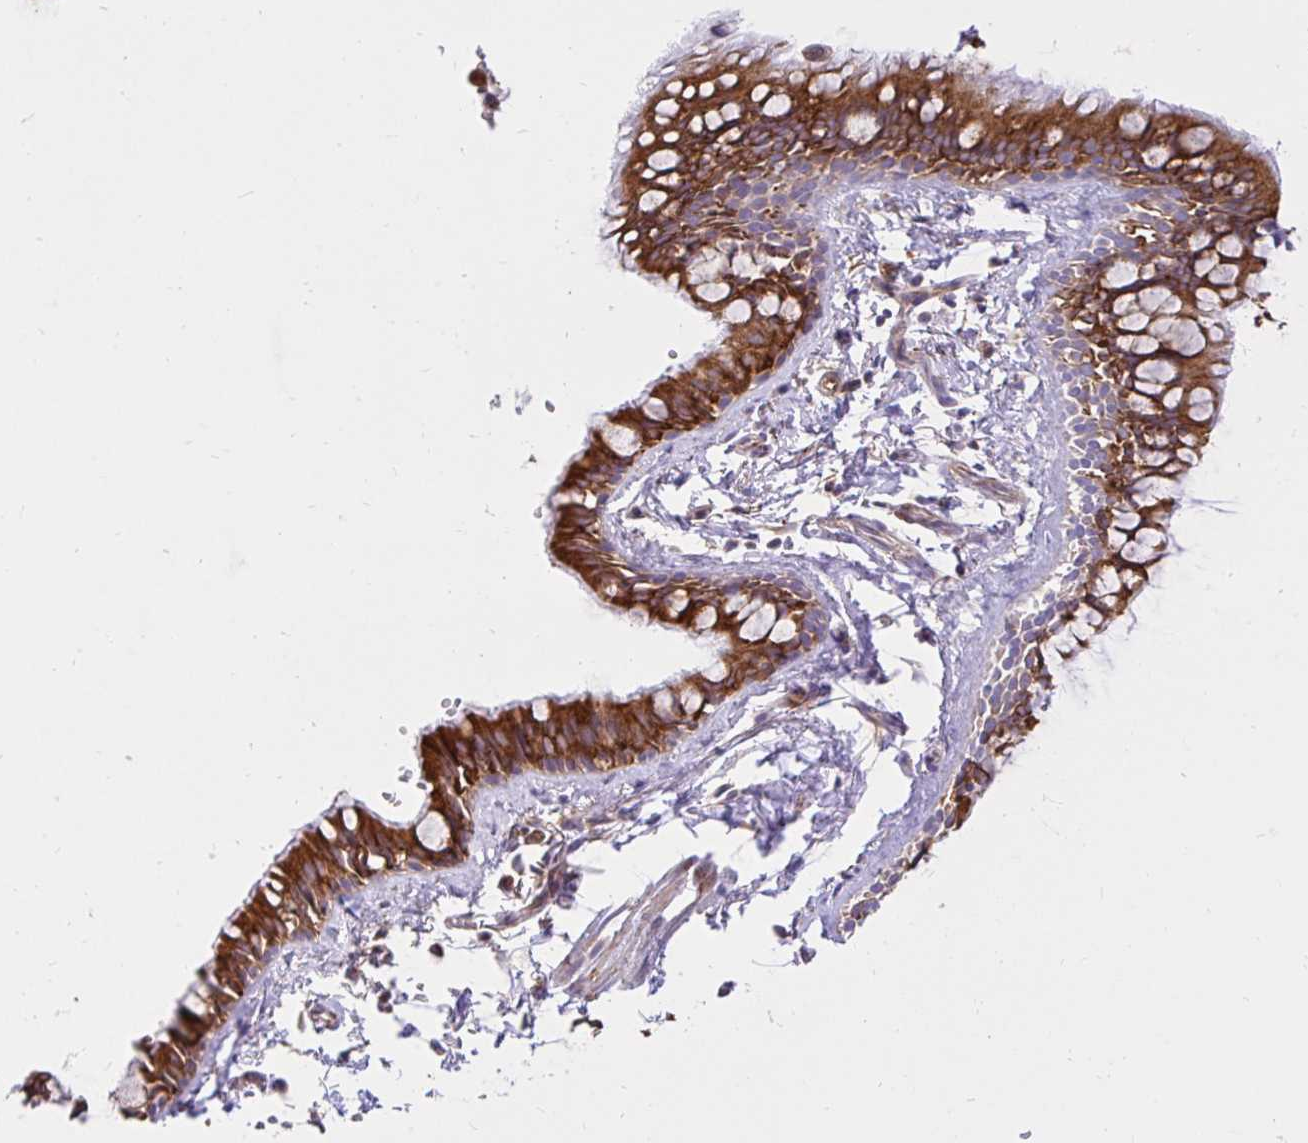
{"staining": {"intensity": "strong", "quantity": ">75%", "location": "cytoplasmic/membranous"}, "tissue": "bronchus", "cell_type": "Respiratory epithelial cells", "image_type": "normal", "snomed": [{"axis": "morphology", "description": "Normal tissue, NOS"}, {"axis": "topography", "description": "Bronchus"}], "caption": "Brown immunohistochemical staining in benign human bronchus demonstrates strong cytoplasmic/membranous positivity in approximately >75% of respiratory epithelial cells.", "gene": "ABCB10", "patient": {"sex": "female", "age": 59}}